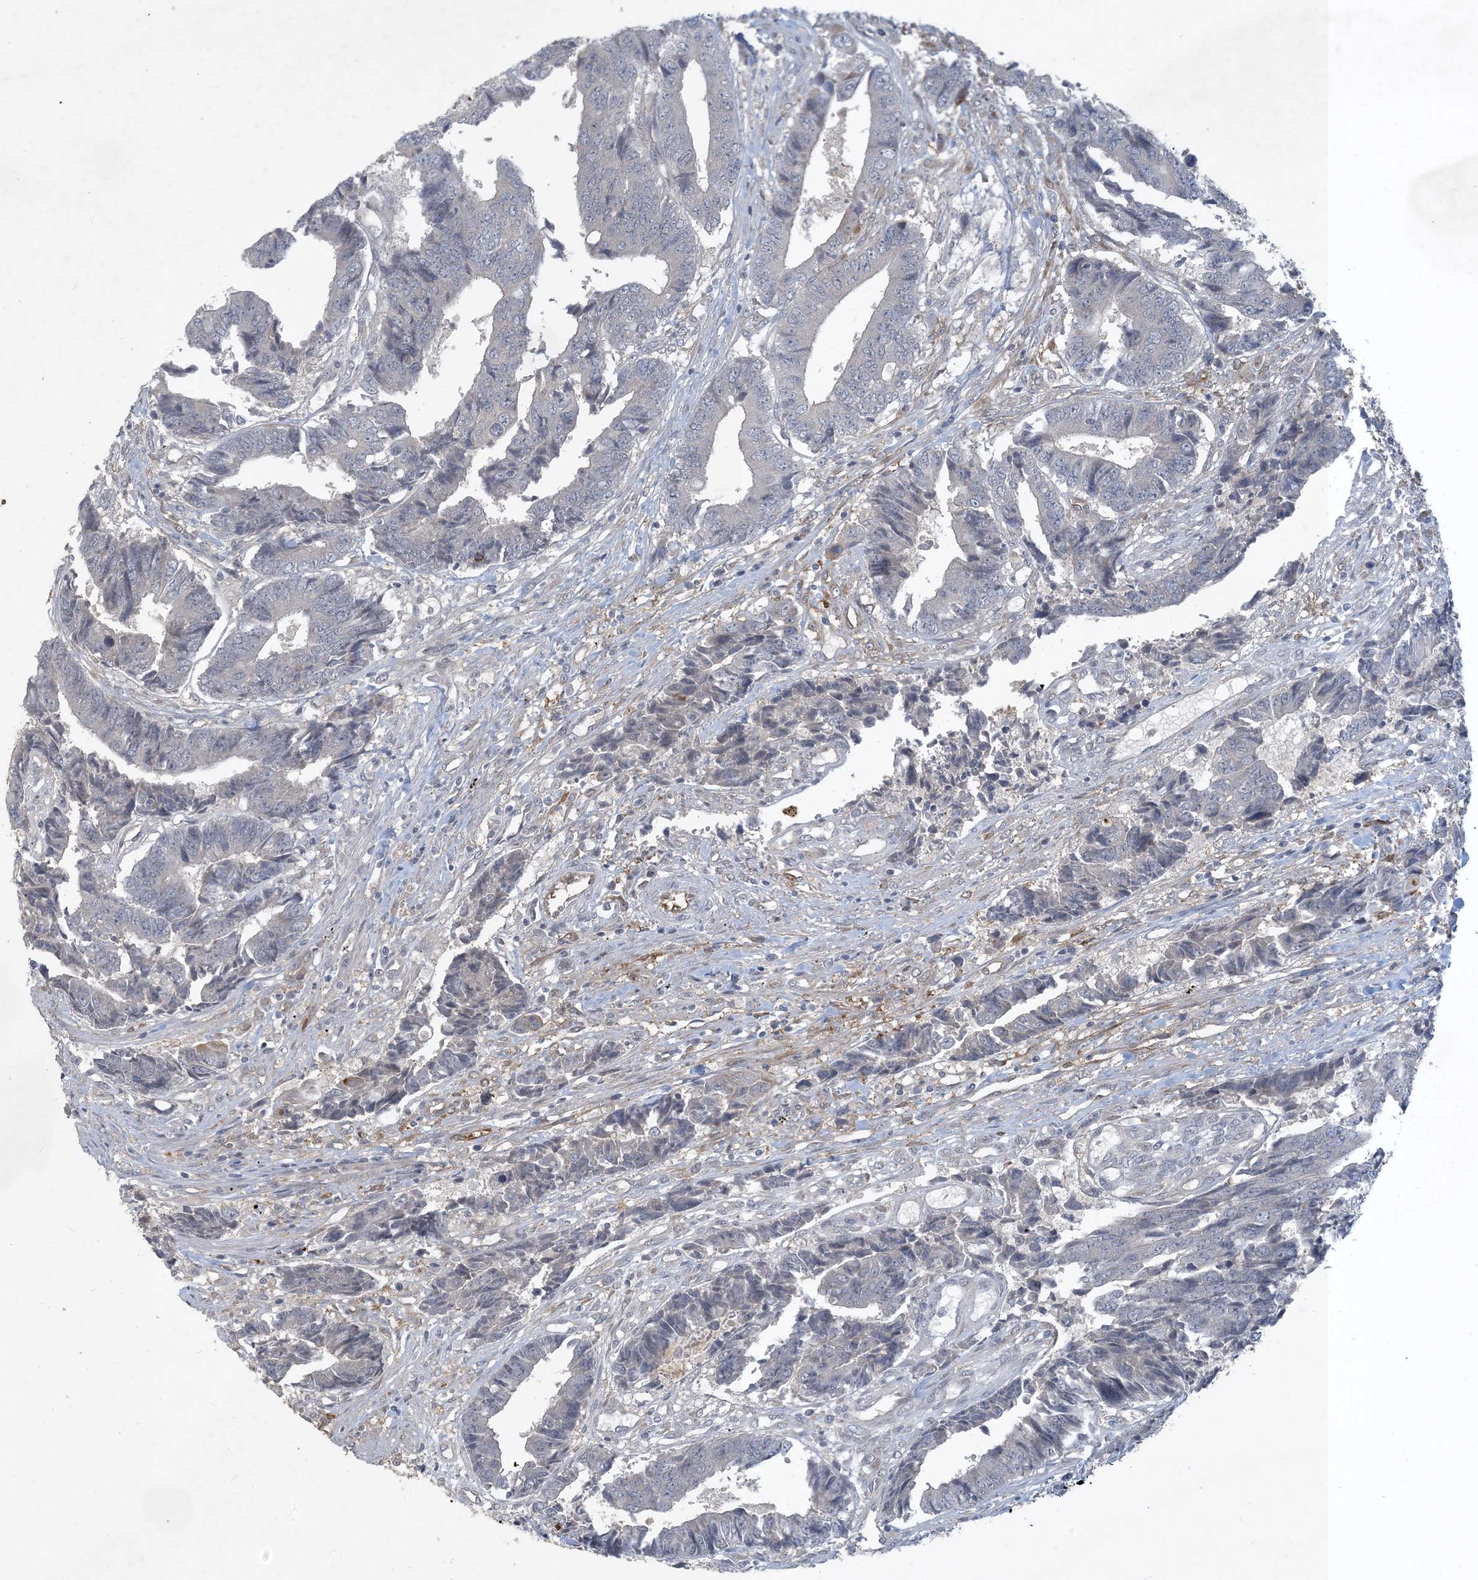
{"staining": {"intensity": "negative", "quantity": "none", "location": "none"}, "tissue": "colorectal cancer", "cell_type": "Tumor cells", "image_type": "cancer", "snomed": [{"axis": "morphology", "description": "Adenocarcinoma, NOS"}, {"axis": "topography", "description": "Rectum"}], "caption": "Photomicrograph shows no protein positivity in tumor cells of adenocarcinoma (colorectal) tissue.", "gene": "CDS1", "patient": {"sex": "male", "age": 84}}